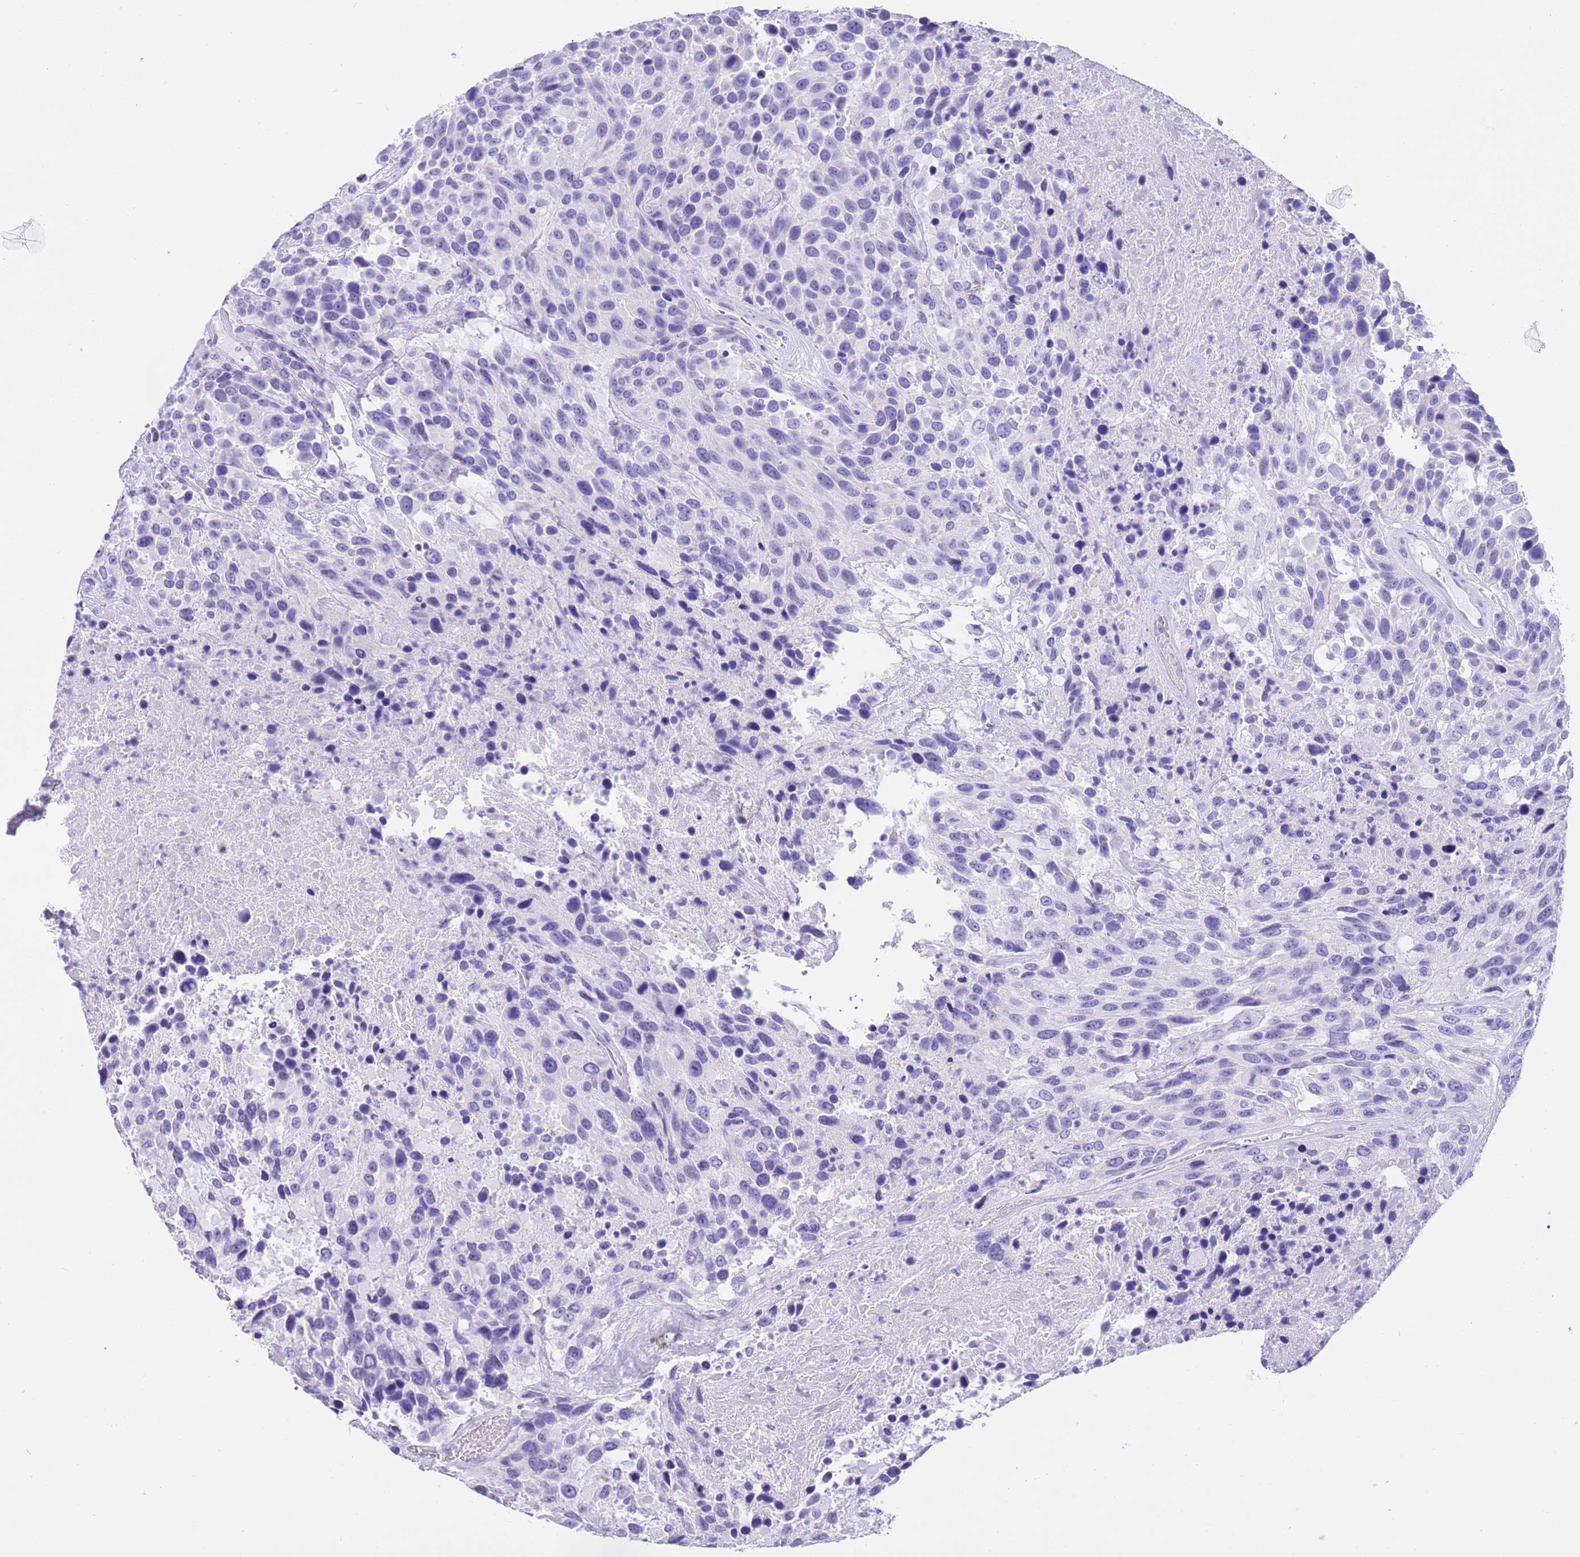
{"staining": {"intensity": "negative", "quantity": "none", "location": "none"}, "tissue": "urothelial cancer", "cell_type": "Tumor cells", "image_type": "cancer", "snomed": [{"axis": "morphology", "description": "Urothelial carcinoma, High grade"}, {"axis": "topography", "description": "Urinary bladder"}], "caption": "Tumor cells are negative for brown protein staining in urothelial carcinoma (high-grade).", "gene": "TMEM185B", "patient": {"sex": "female", "age": 70}}